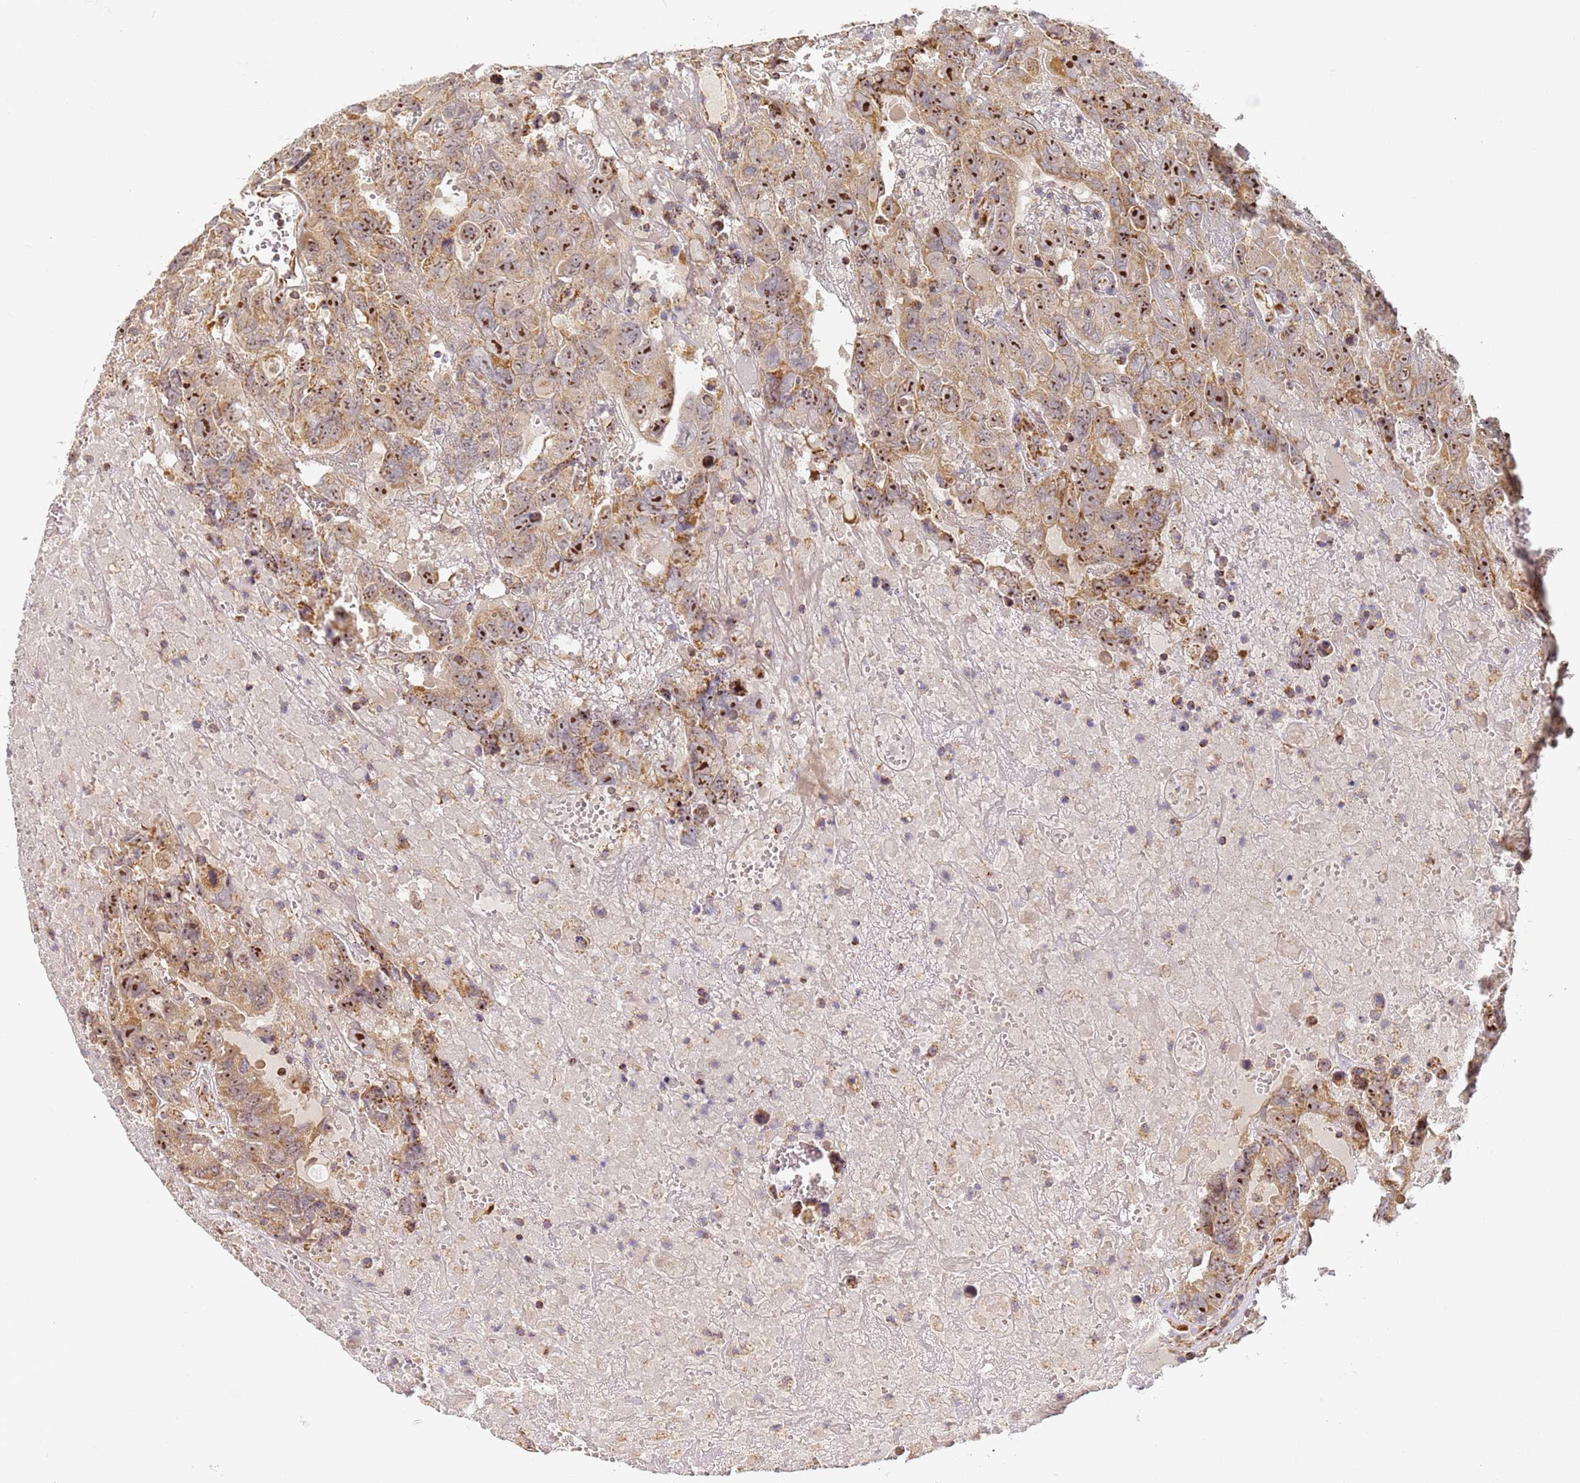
{"staining": {"intensity": "strong", "quantity": "25%-75%", "location": "cytoplasmic/membranous,nuclear"}, "tissue": "testis cancer", "cell_type": "Tumor cells", "image_type": "cancer", "snomed": [{"axis": "morphology", "description": "Carcinoma, Embryonal, NOS"}, {"axis": "topography", "description": "Testis"}], "caption": "Testis embryonal carcinoma tissue shows strong cytoplasmic/membranous and nuclear staining in approximately 25%-75% of tumor cells", "gene": "FRG2C", "patient": {"sex": "male", "age": 45}}